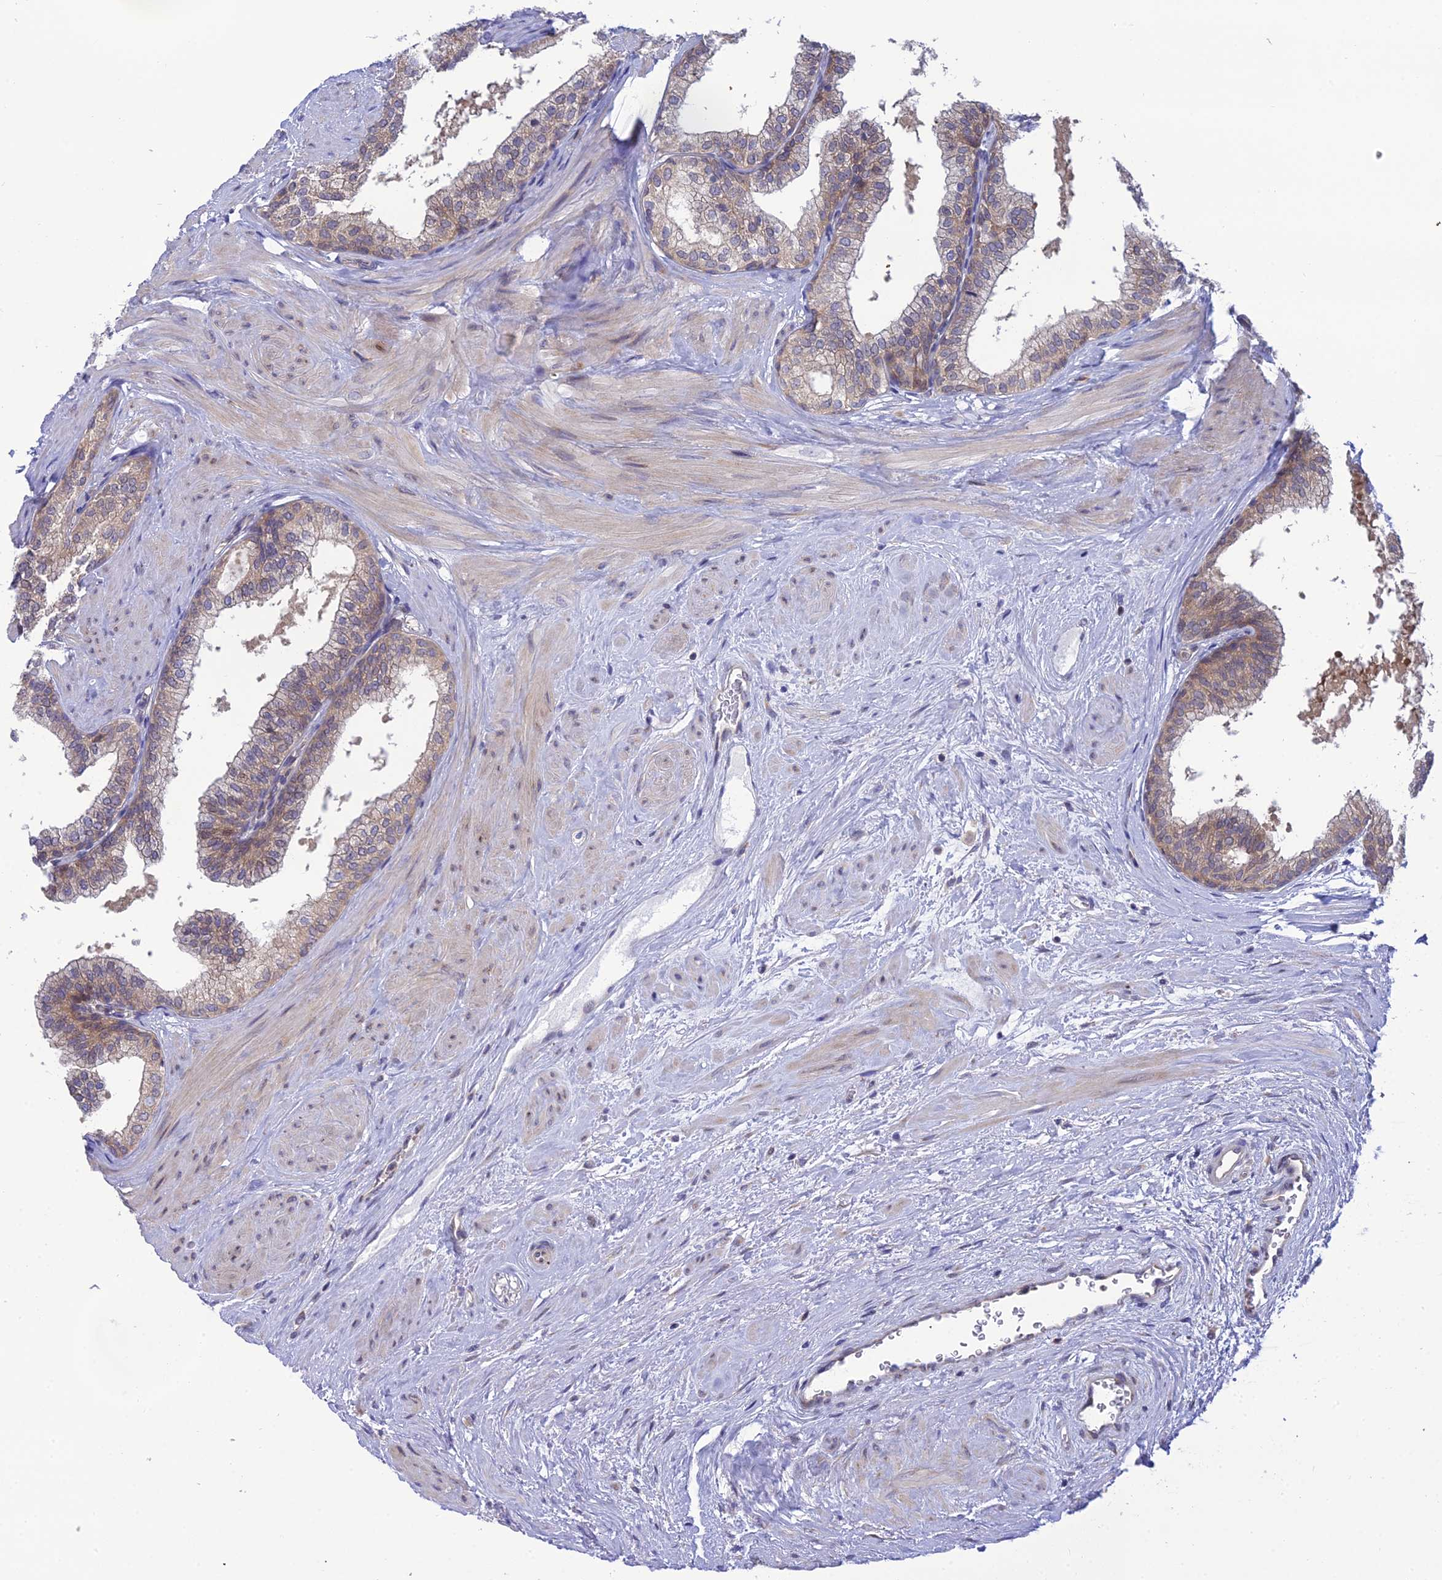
{"staining": {"intensity": "weak", "quantity": "25%-75%", "location": "cytoplasmic/membranous"}, "tissue": "prostate", "cell_type": "Glandular cells", "image_type": "normal", "snomed": [{"axis": "morphology", "description": "Normal tissue, NOS"}, {"axis": "topography", "description": "Prostate"}], "caption": "The photomicrograph reveals staining of normal prostate, revealing weak cytoplasmic/membranous protein positivity (brown color) within glandular cells. (Stains: DAB in brown, nuclei in blue, Microscopy: brightfield microscopy at high magnification).", "gene": "CLCN7", "patient": {"sex": "male", "age": 60}}